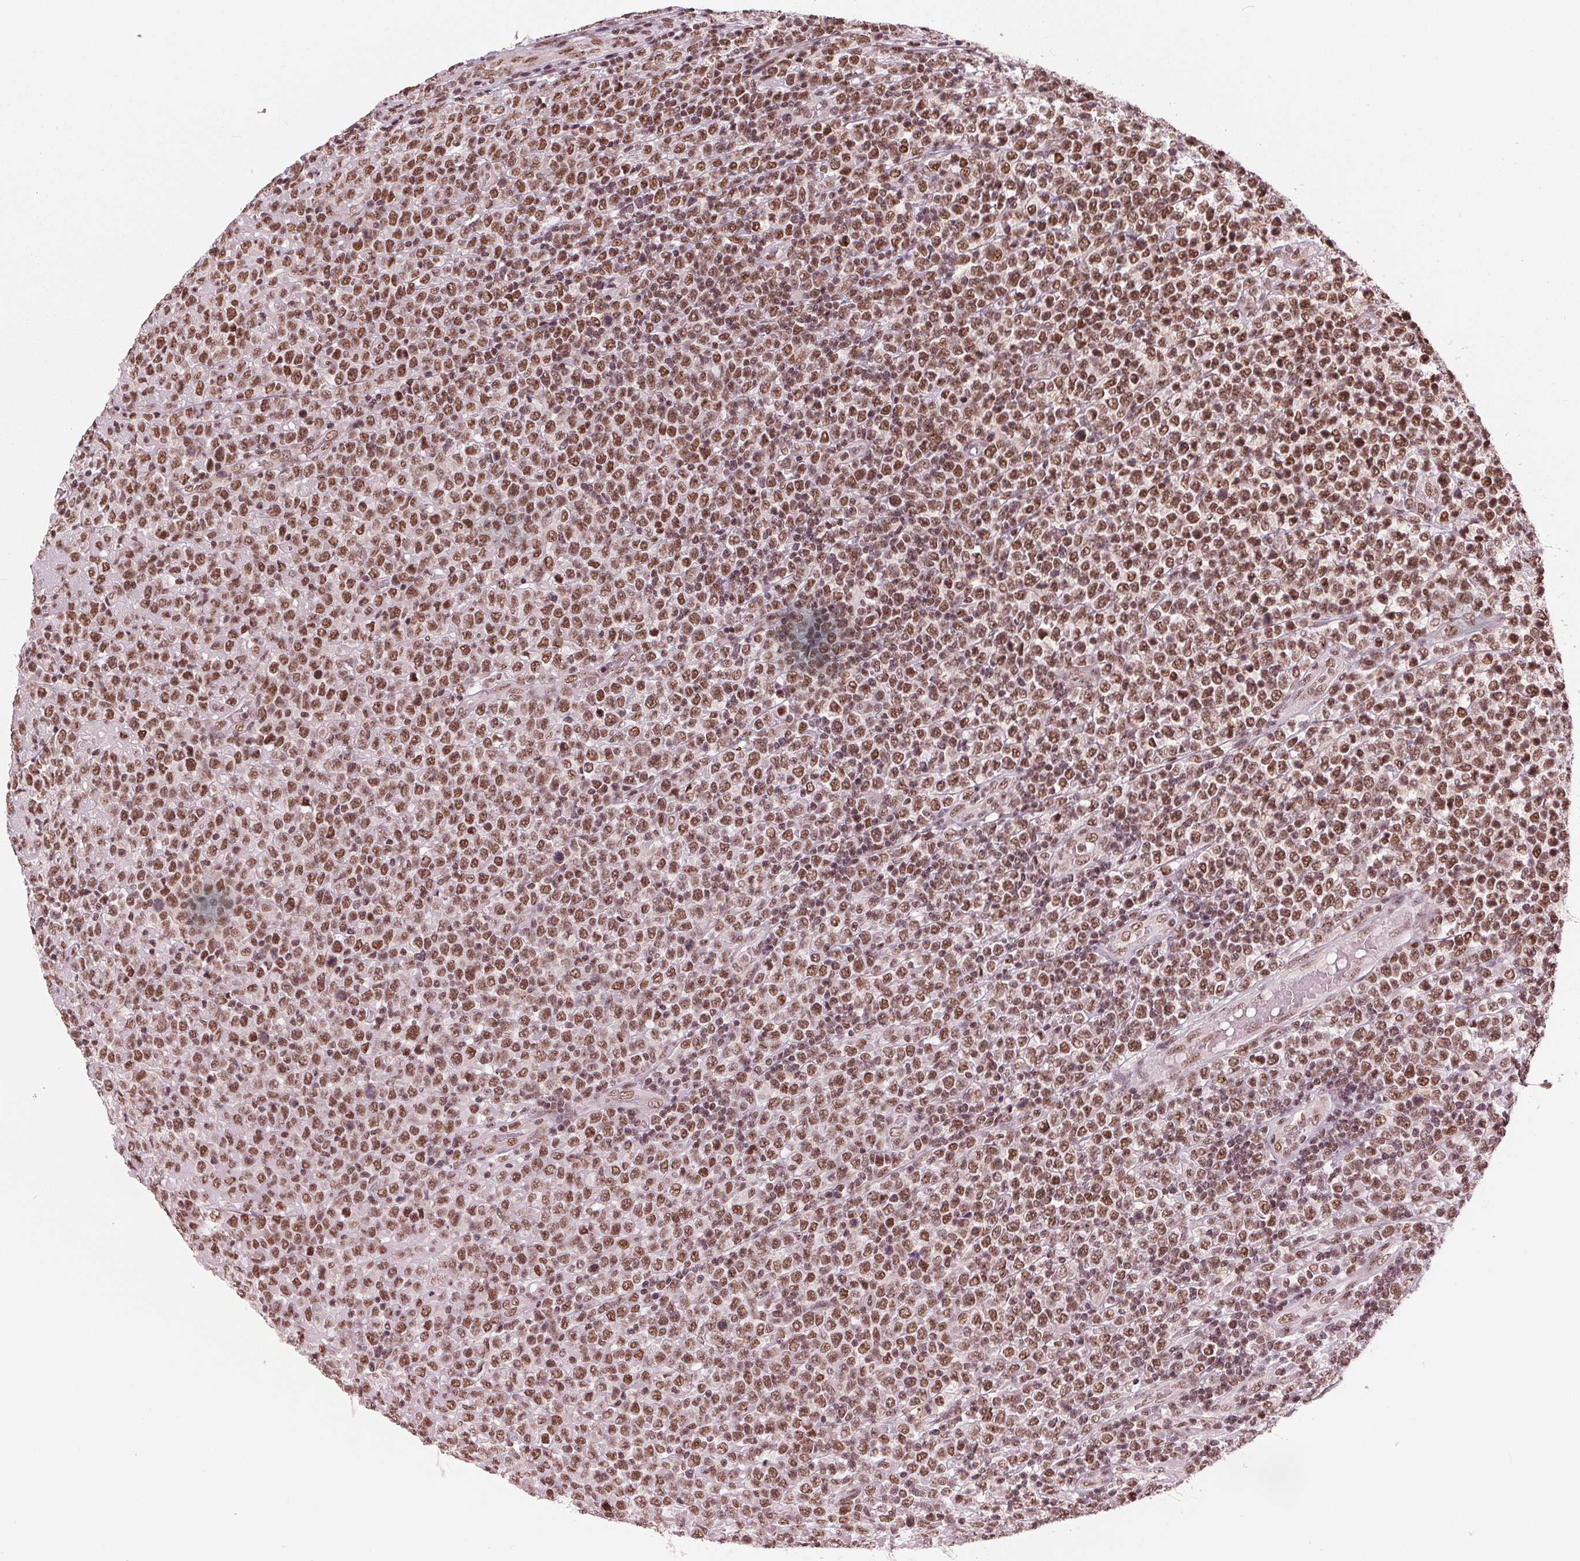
{"staining": {"intensity": "moderate", "quantity": ">75%", "location": "nuclear"}, "tissue": "lymphoma", "cell_type": "Tumor cells", "image_type": "cancer", "snomed": [{"axis": "morphology", "description": "Malignant lymphoma, non-Hodgkin's type, High grade"}, {"axis": "topography", "description": "Soft tissue"}], "caption": "High-grade malignant lymphoma, non-Hodgkin's type stained for a protein (brown) demonstrates moderate nuclear positive expression in approximately >75% of tumor cells.", "gene": "LSM2", "patient": {"sex": "female", "age": 56}}